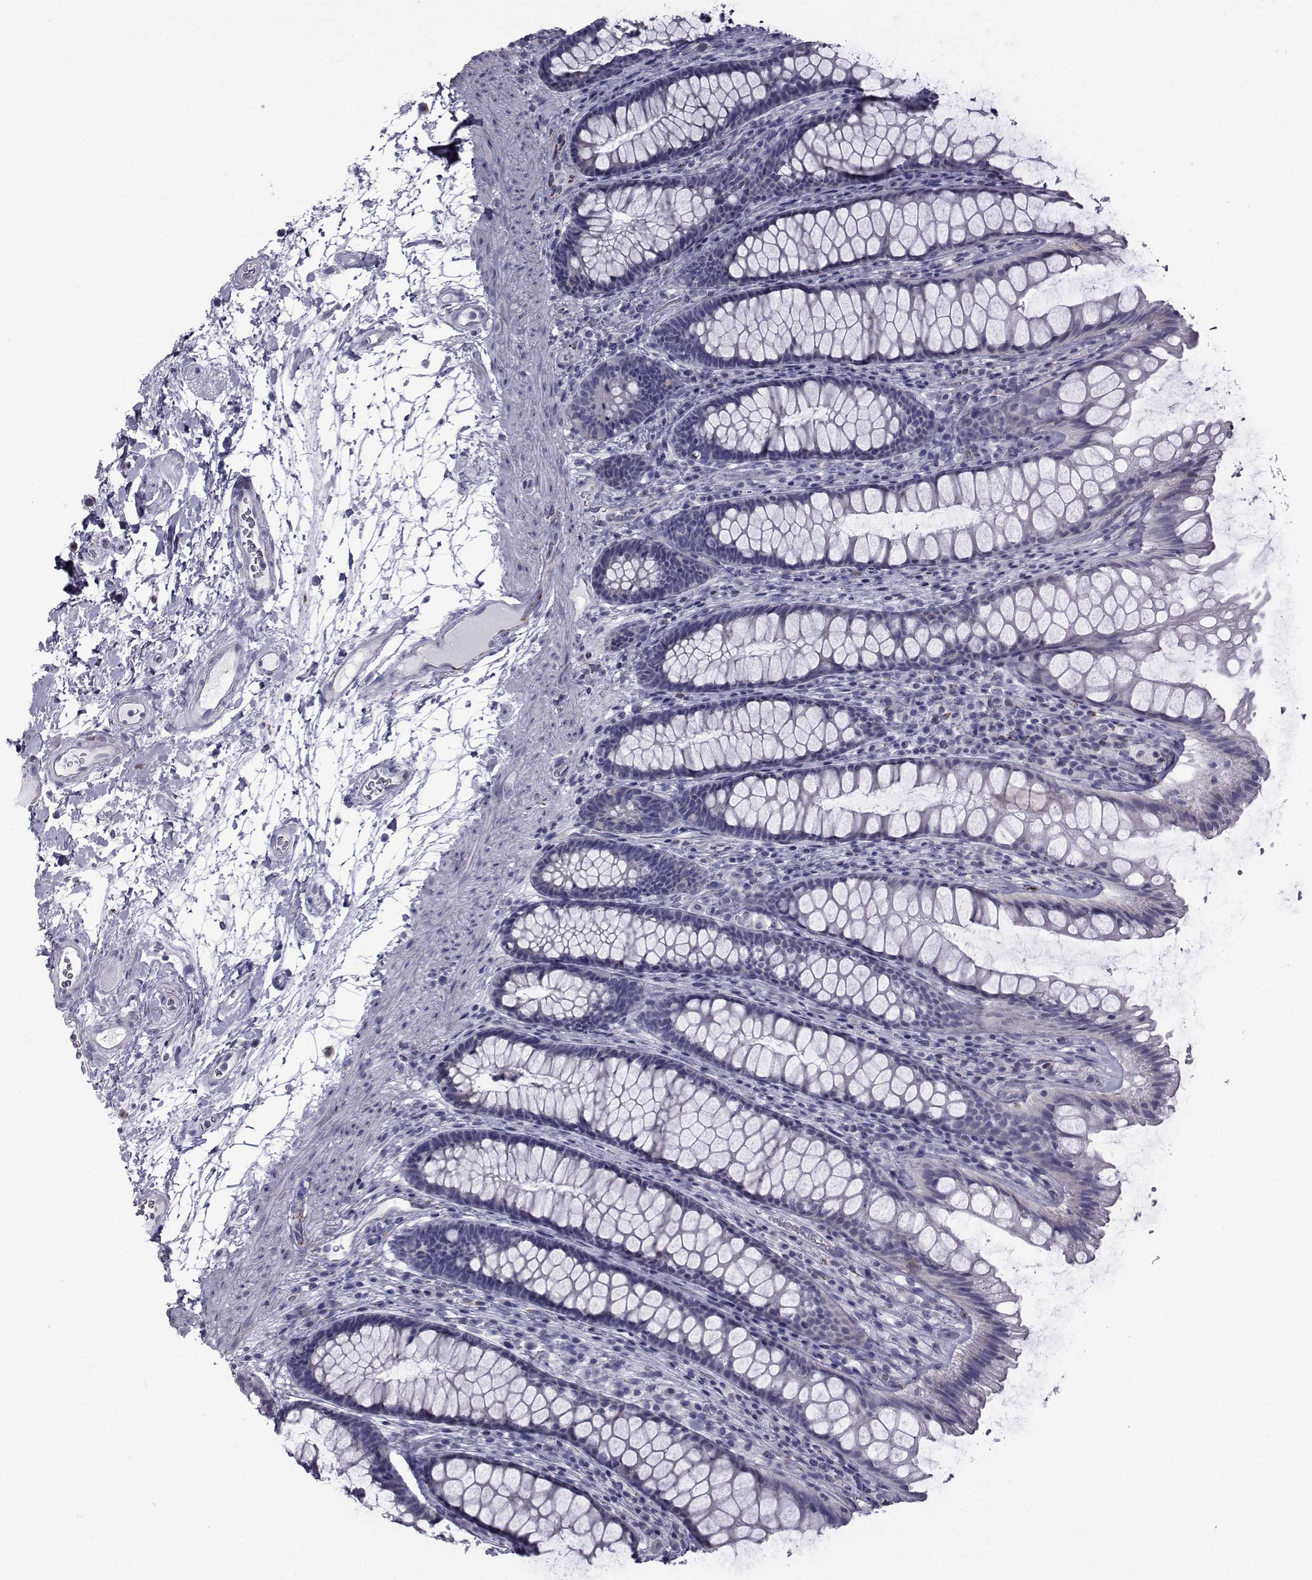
{"staining": {"intensity": "weak", "quantity": "<25%", "location": "cytoplasmic/membranous"}, "tissue": "rectum", "cell_type": "Glandular cells", "image_type": "normal", "snomed": [{"axis": "morphology", "description": "Normal tissue, NOS"}, {"axis": "topography", "description": "Rectum"}], "caption": "High magnification brightfield microscopy of benign rectum stained with DAB (brown) and counterstained with hematoxylin (blue): glandular cells show no significant positivity. (DAB (3,3'-diaminobenzidine) immunohistochemistry with hematoxylin counter stain).", "gene": "FDXR", "patient": {"sex": "male", "age": 72}}